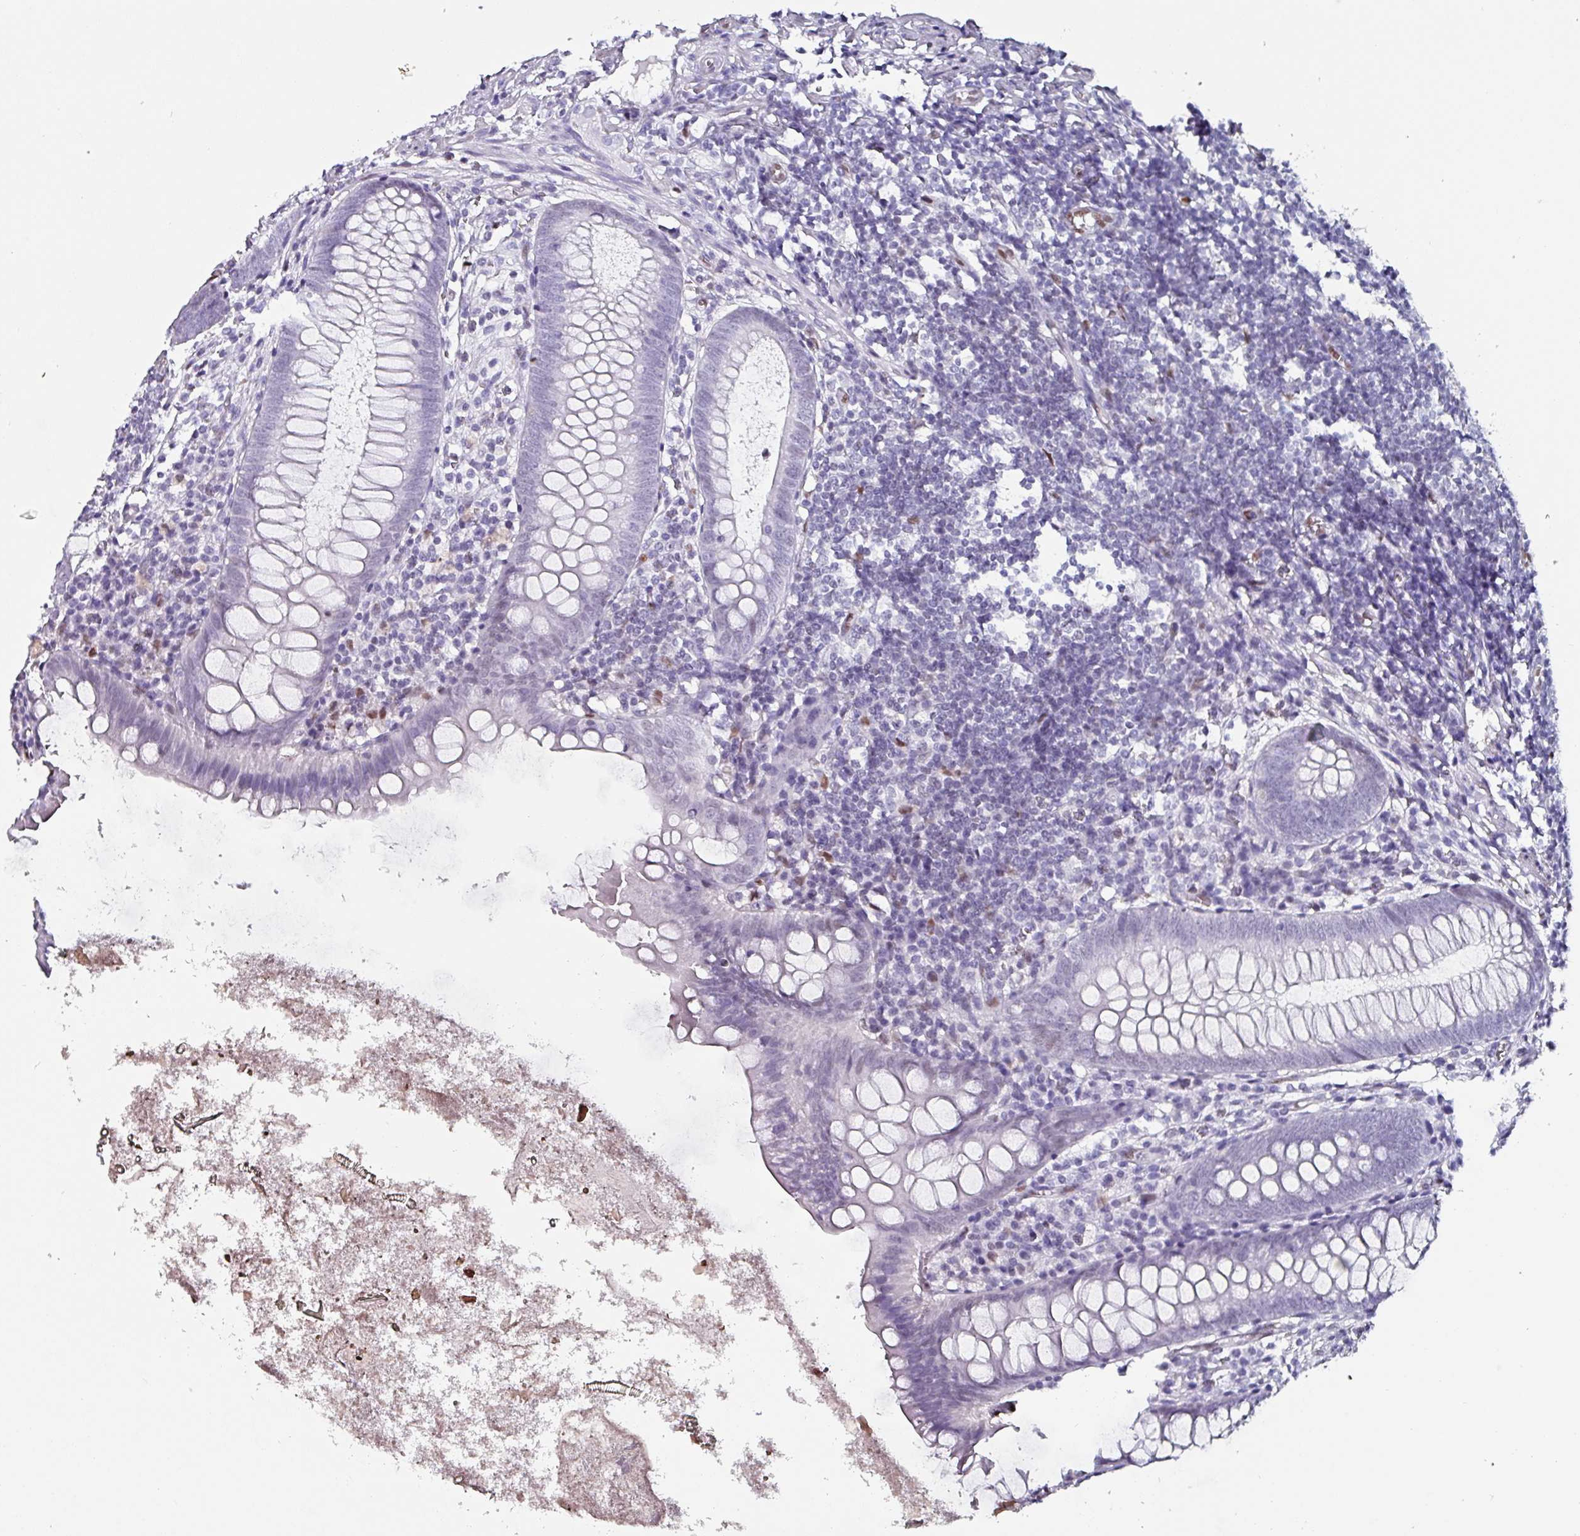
{"staining": {"intensity": "negative", "quantity": "none", "location": "none"}, "tissue": "appendix", "cell_type": "Glandular cells", "image_type": "normal", "snomed": [{"axis": "morphology", "description": "Normal tissue, NOS"}, {"axis": "topography", "description": "Appendix"}], "caption": "Immunohistochemistry of unremarkable human appendix displays no positivity in glandular cells.", "gene": "ZNF816", "patient": {"sex": "female", "age": 51}}